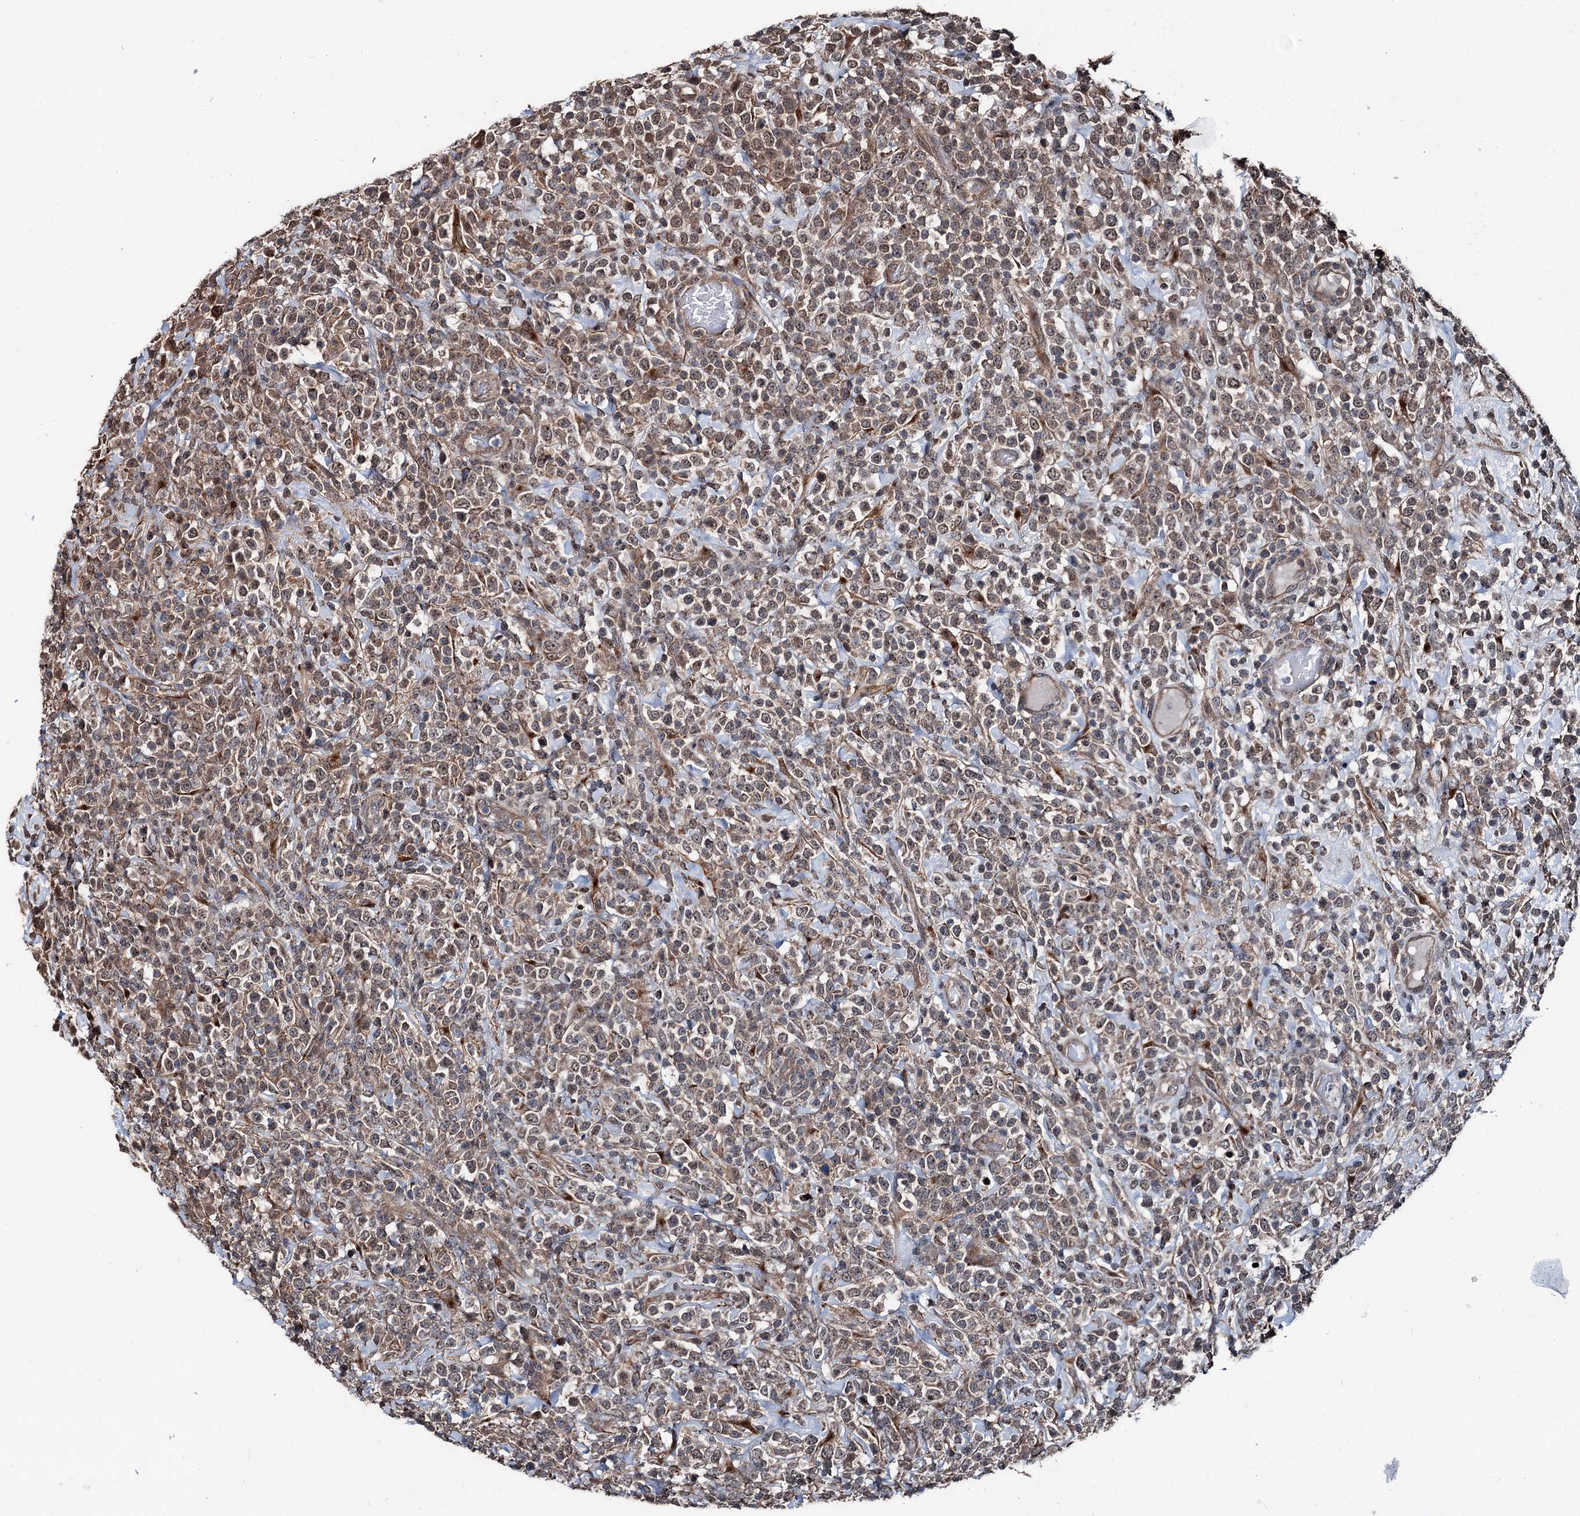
{"staining": {"intensity": "weak", "quantity": ">75%", "location": "cytoplasmic/membranous"}, "tissue": "lymphoma", "cell_type": "Tumor cells", "image_type": "cancer", "snomed": [{"axis": "morphology", "description": "Malignant lymphoma, non-Hodgkin's type, High grade"}, {"axis": "topography", "description": "Colon"}], "caption": "High-grade malignant lymphoma, non-Hodgkin's type stained with a protein marker demonstrates weak staining in tumor cells.", "gene": "PSMD13", "patient": {"sex": "female", "age": 53}}